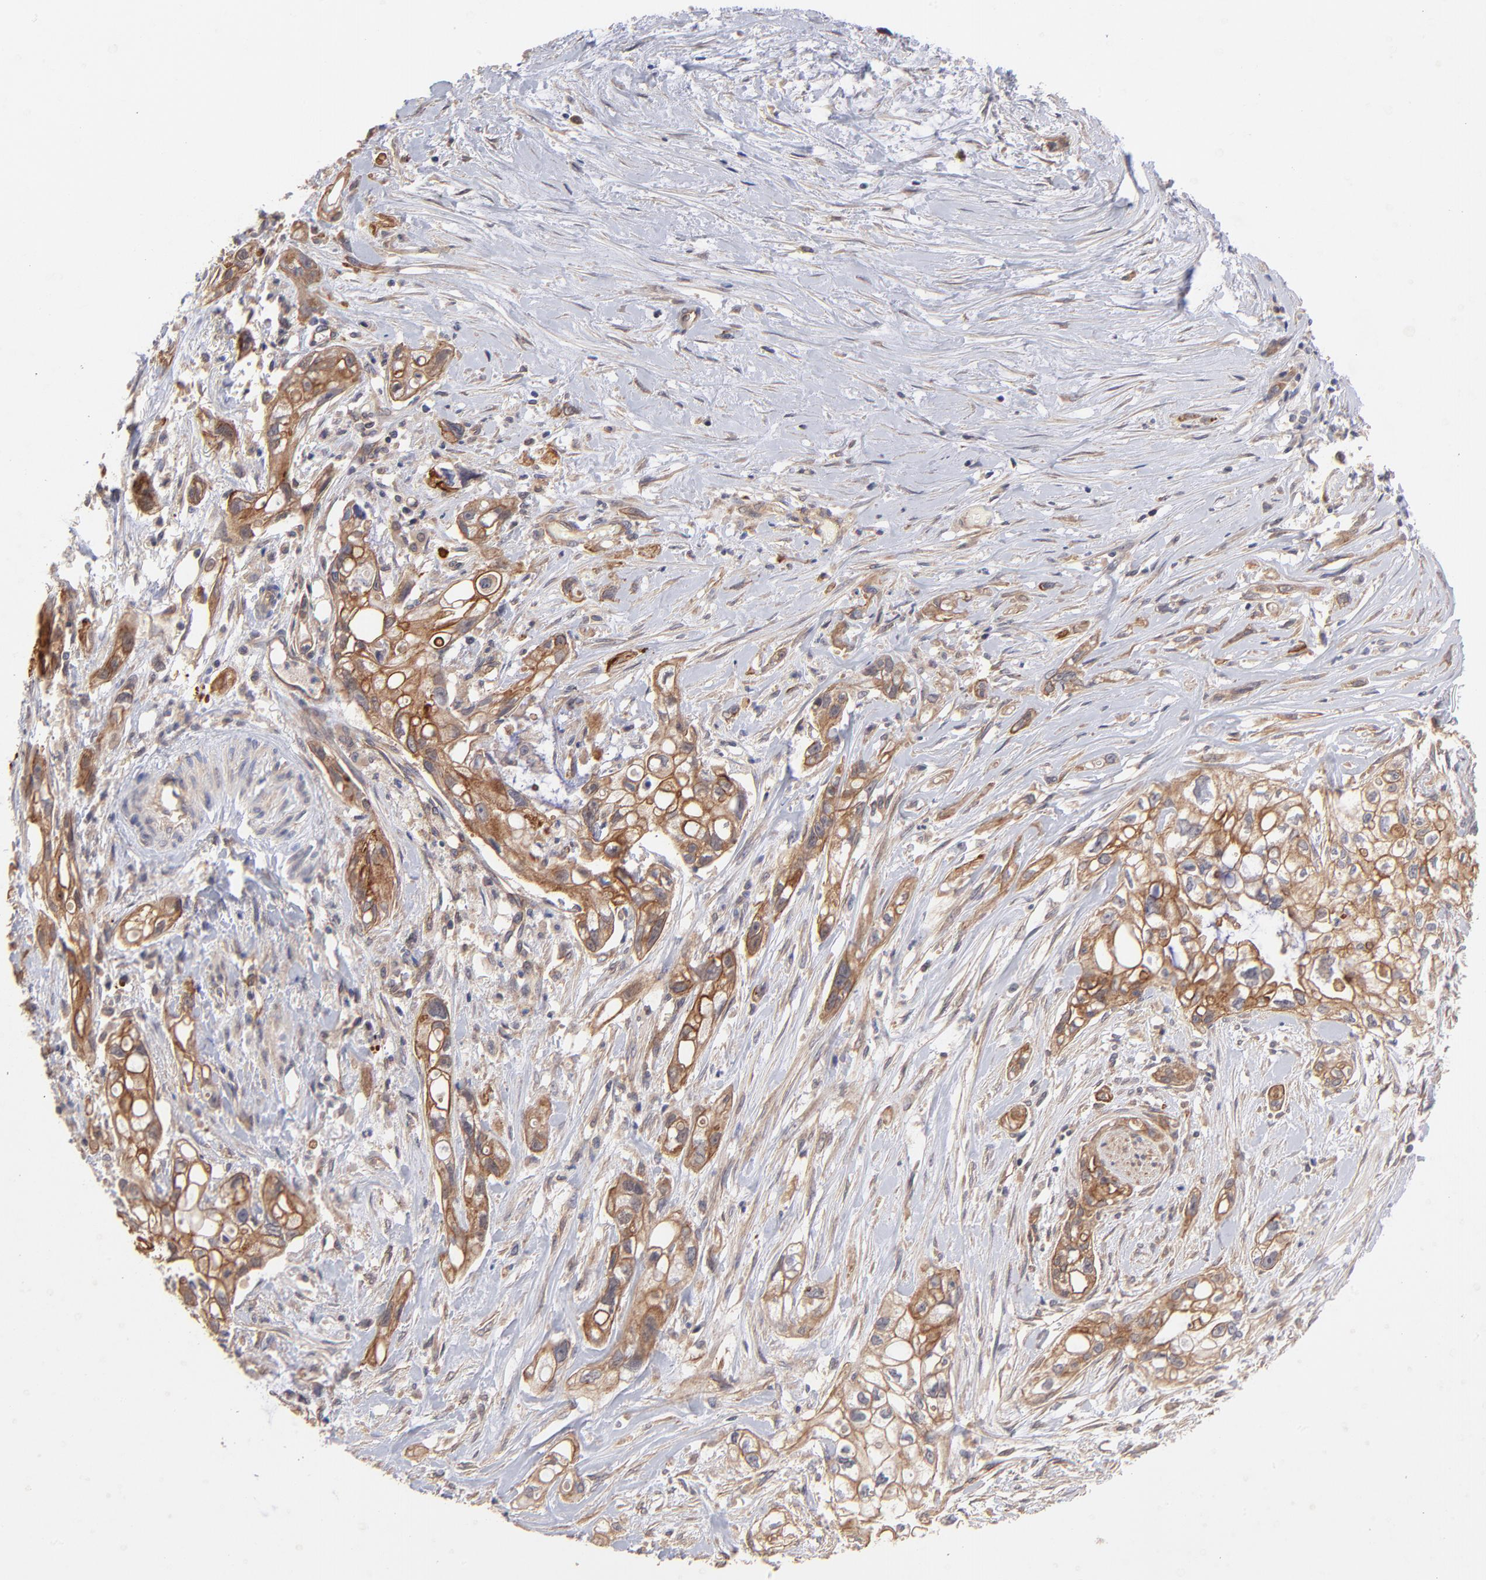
{"staining": {"intensity": "strong", "quantity": ">75%", "location": "cytoplasmic/membranous"}, "tissue": "pancreatic cancer", "cell_type": "Tumor cells", "image_type": "cancer", "snomed": [{"axis": "morphology", "description": "Normal tissue, NOS"}, {"axis": "topography", "description": "Pancreas"}], "caption": "Immunohistochemical staining of pancreatic cancer exhibits high levels of strong cytoplasmic/membranous positivity in about >75% of tumor cells.", "gene": "STAP2", "patient": {"sex": "male", "age": 42}}